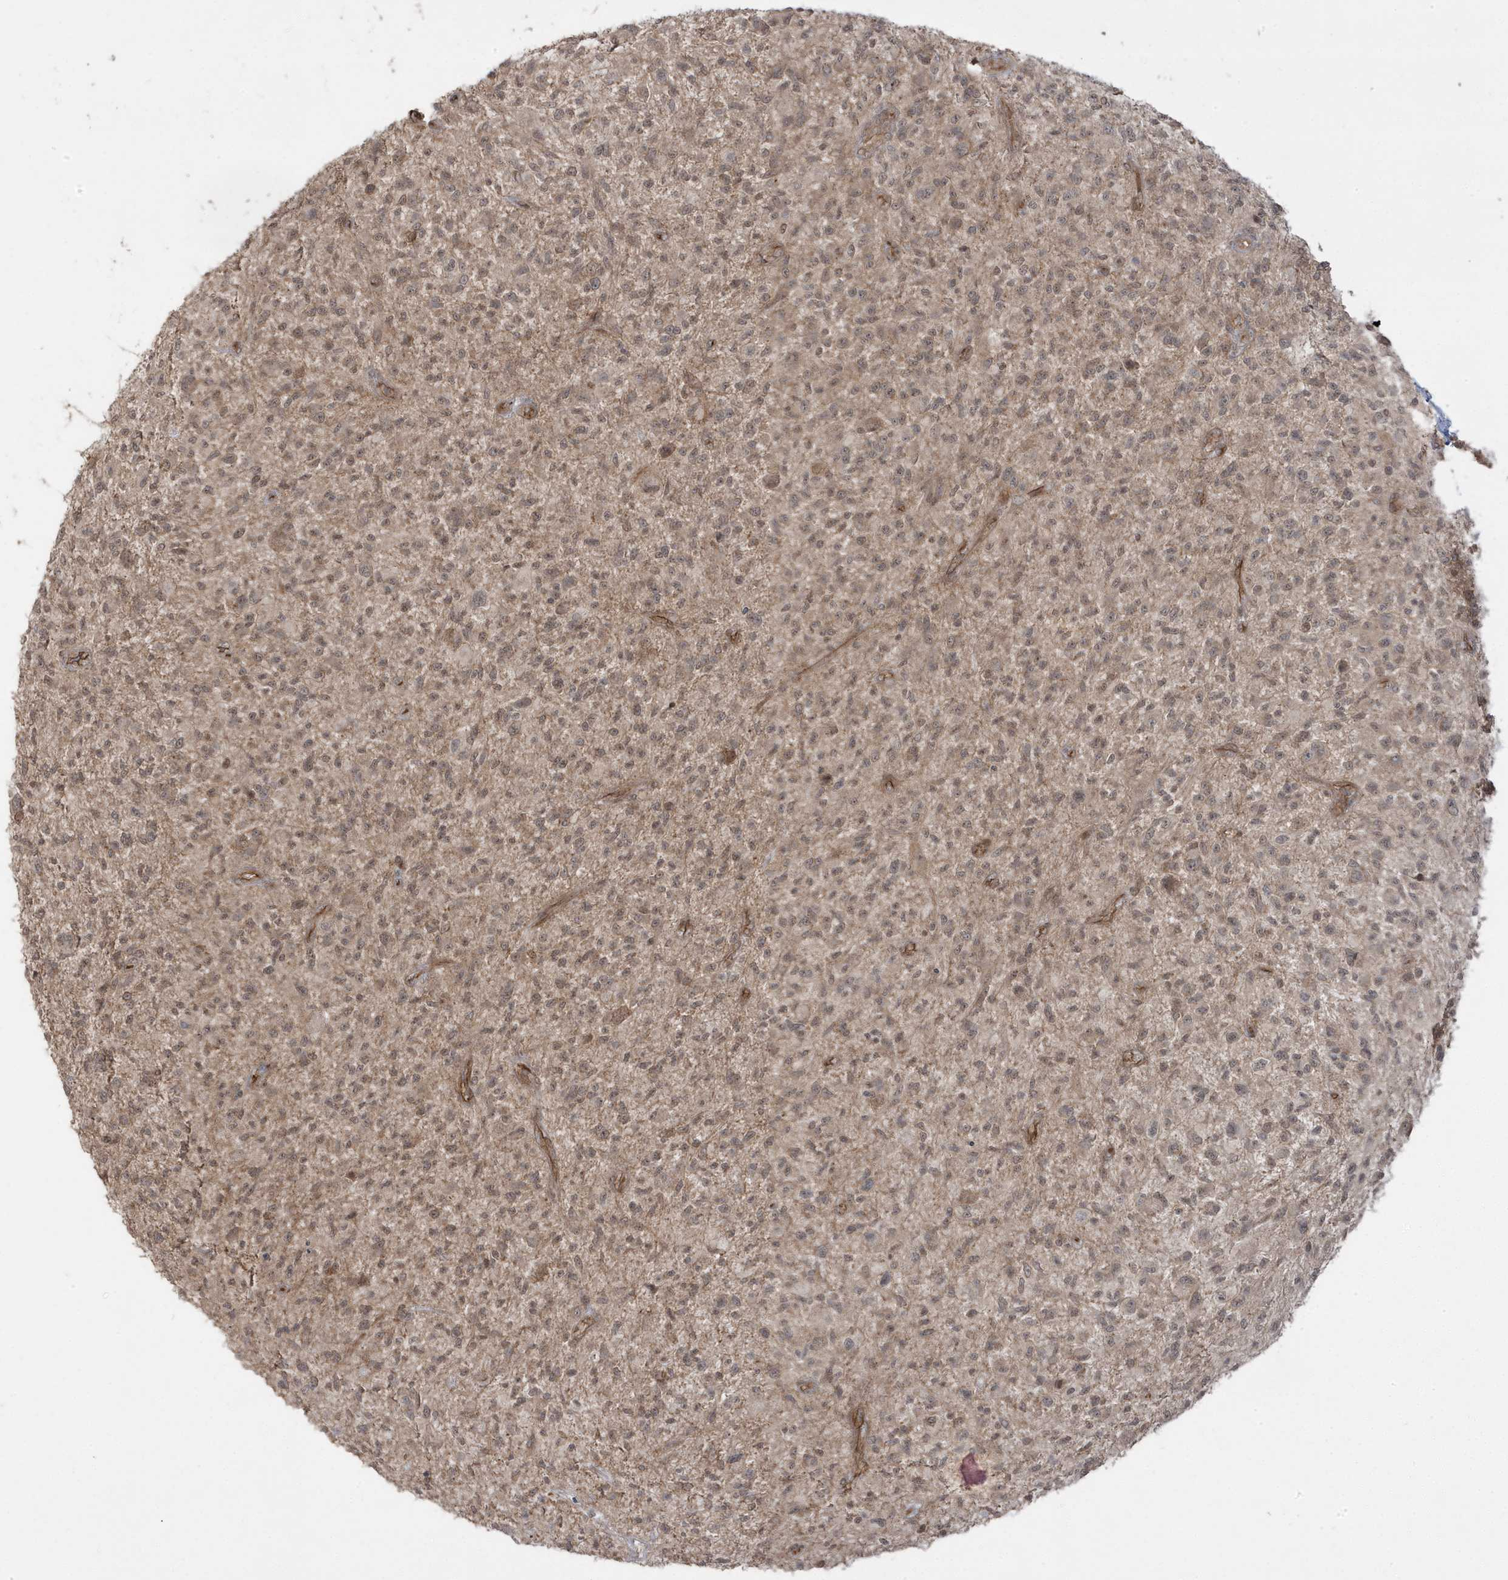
{"staining": {"intensity": "weak", "quantity": "25%-75%", "location": "nuclear"}, "tissue": "glioma", "cell_type": "Tumor cells", "image_type": "cancer", "snomed": [{"axis": "morphology", "description": "Glioma, malignant, High grade"}, {"axis": "topography", "description": "Brain"}], "caption": "Human glioma stained with a brown dye demonstrates weak nuclear positive staining in about 25%-75% of tumor cells.", "gene": "DNAJC12", "patient": {"sex": "male", "age": 47}}